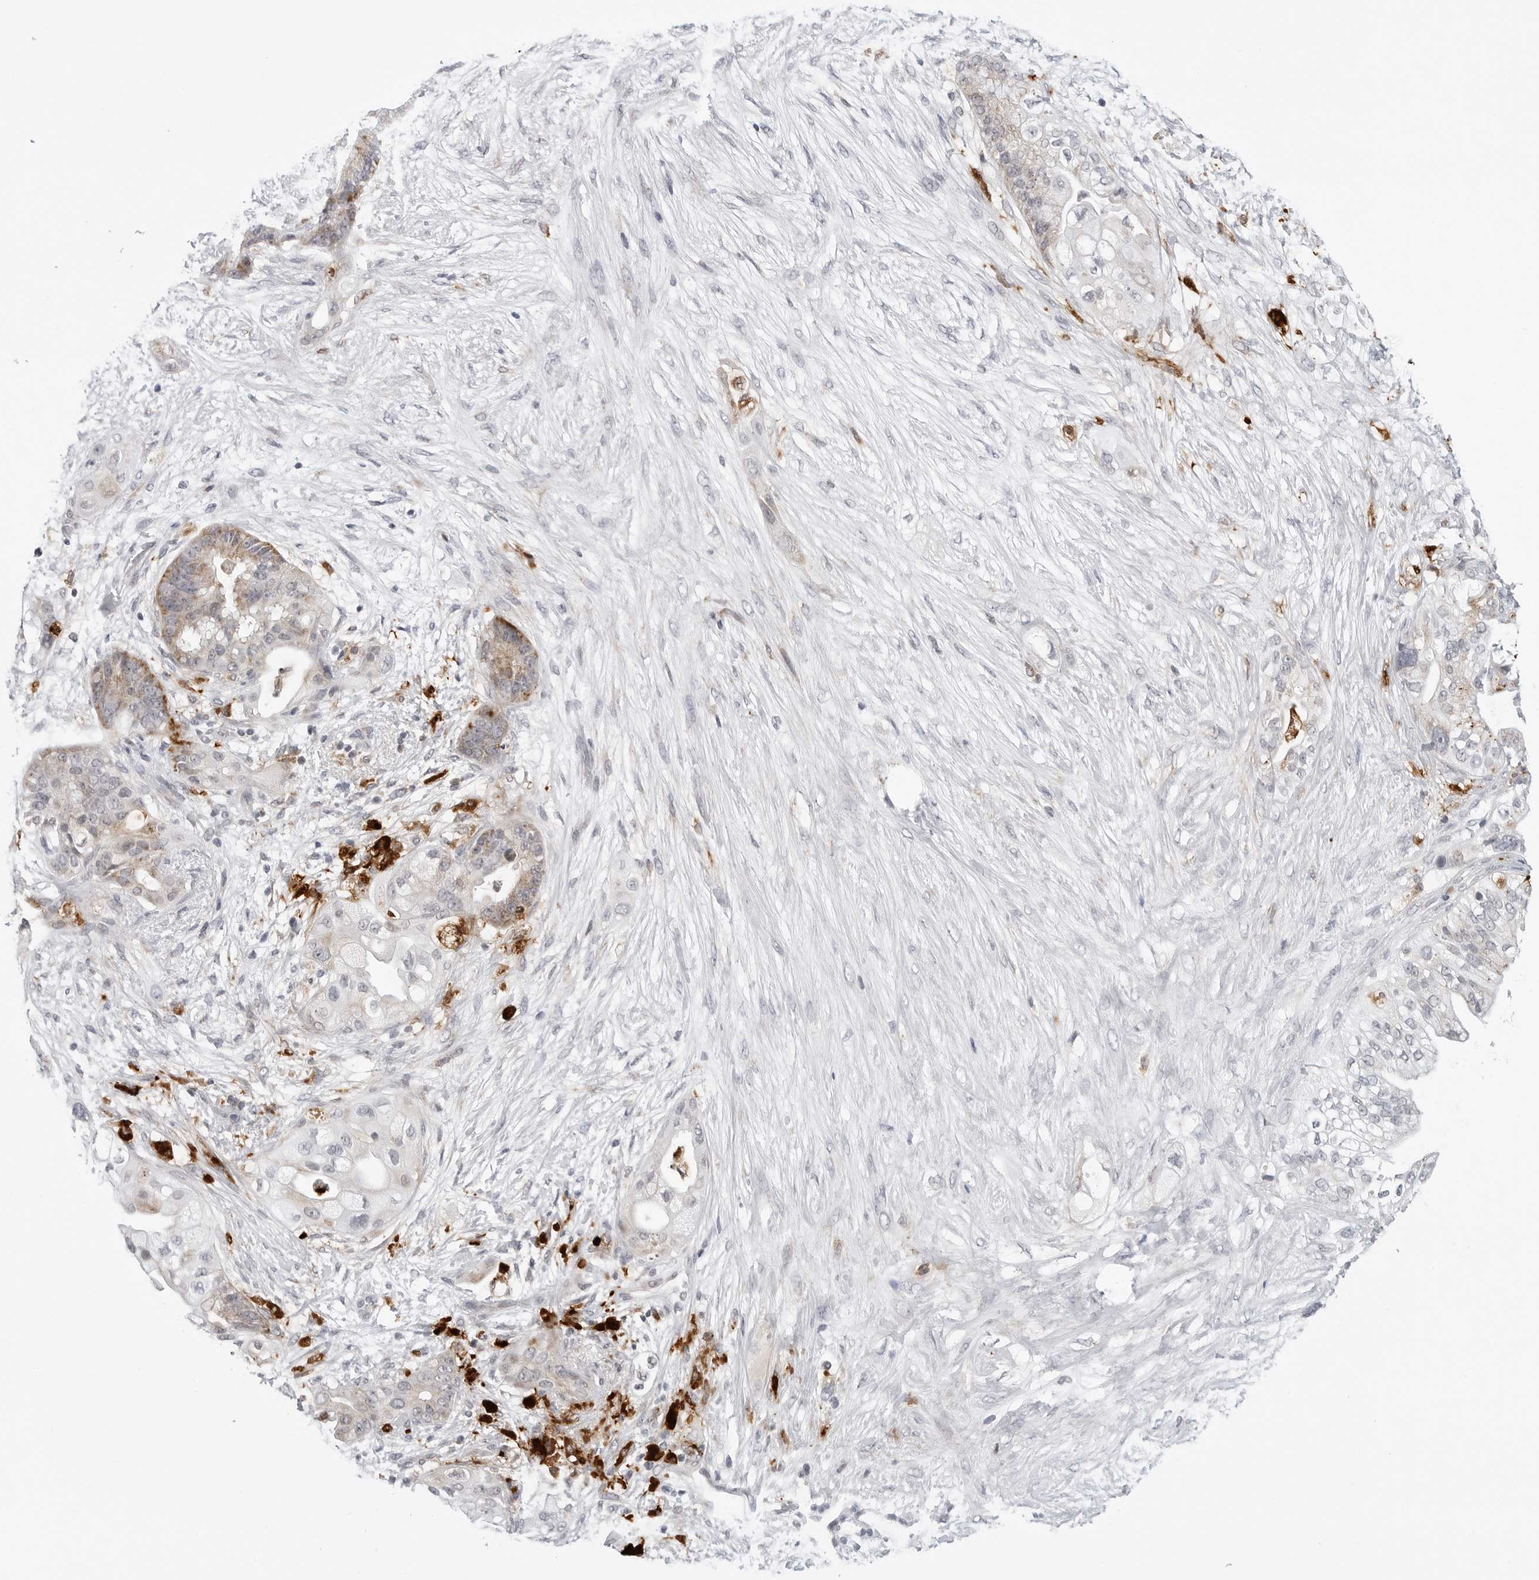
{"staining": {"intensity": "moderate", "quantity": ">75%", "location": "cytoplasmic/membranous"}, "tissue": "pancreatic cancer", "cell_type": "Tumor cells", "image_type": "cancer", "snomed": [{"axis": "morphology", "description": "Adenocarcinoma, NOS"}, {"axis": "topography", "description": "Pancreas"}], "caption": "A medium amount of moderate cytoplasmic/membranous positivity is seen in about >75% of tumor cells in pancreatic cancer (adenocarcinoma) tissue.", "gene": "CDK20", "patient": {"sex": "male", "age": 53}}